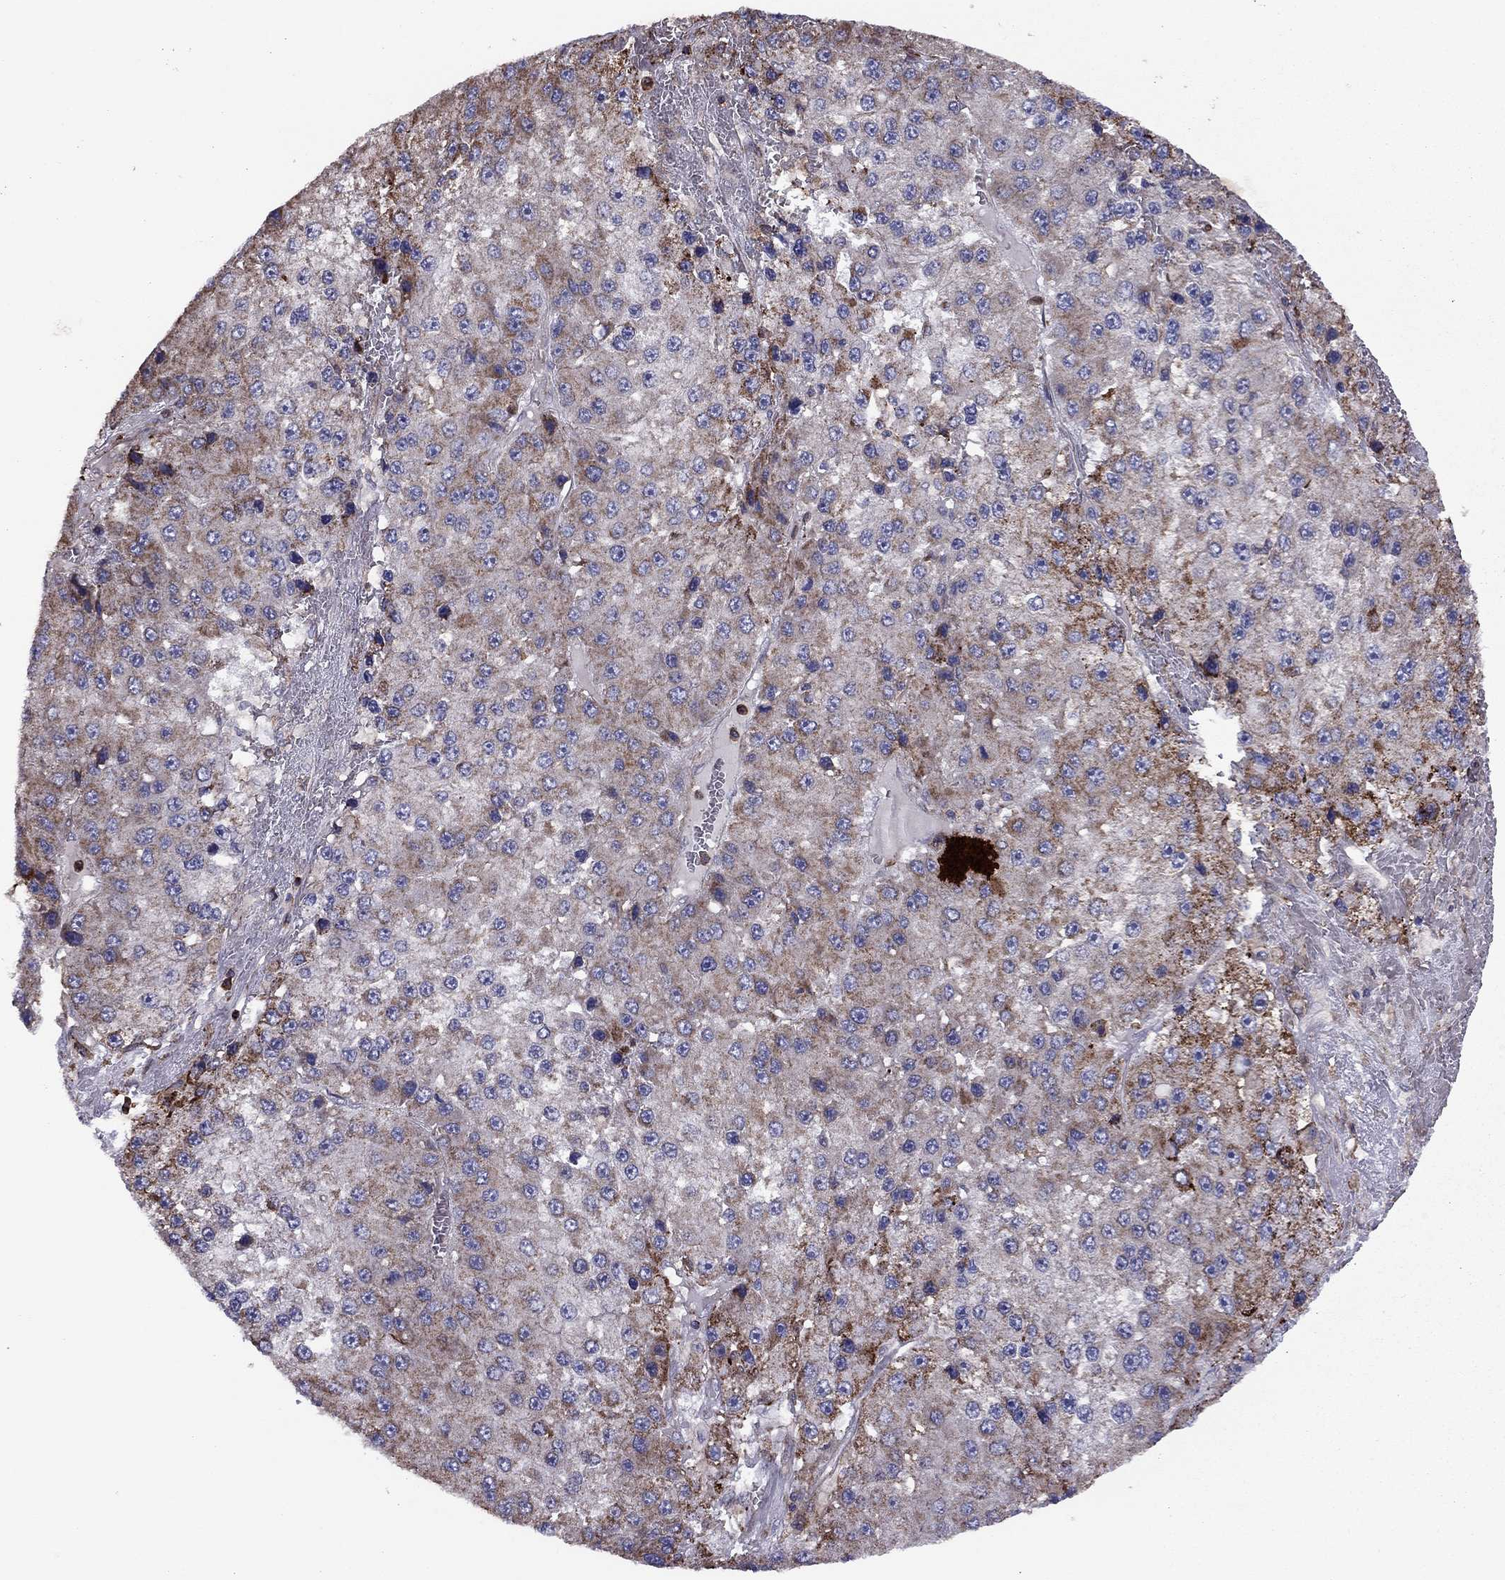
{"staining": {"intensity": "moderate", "quantity": "<25%", "location": "cytoplasmic/membranous"}, "tissue": "liver cancer", "cell_type": "Tumor cells", "image_type": "cancer", "snomed": [{"axis": "morphology", "description": "Carcinoma, Hepatocellular, NOS"}, {"axis": "topography", "description": "Liver"}], "caption": "Tumor cells display low levels of moderate cytoplasmic/membranous positivity in approximately <25% of cells in human liver hepatocellular carcinoma. The staining is performed using DAB (3,3'-diaminobenzidine) brown chromogen to label protein expression. The nuclei are counter-stained blue using hematoxylin.", "gene": "ALG6", "patient": {"sex": "female", "age": 73}}